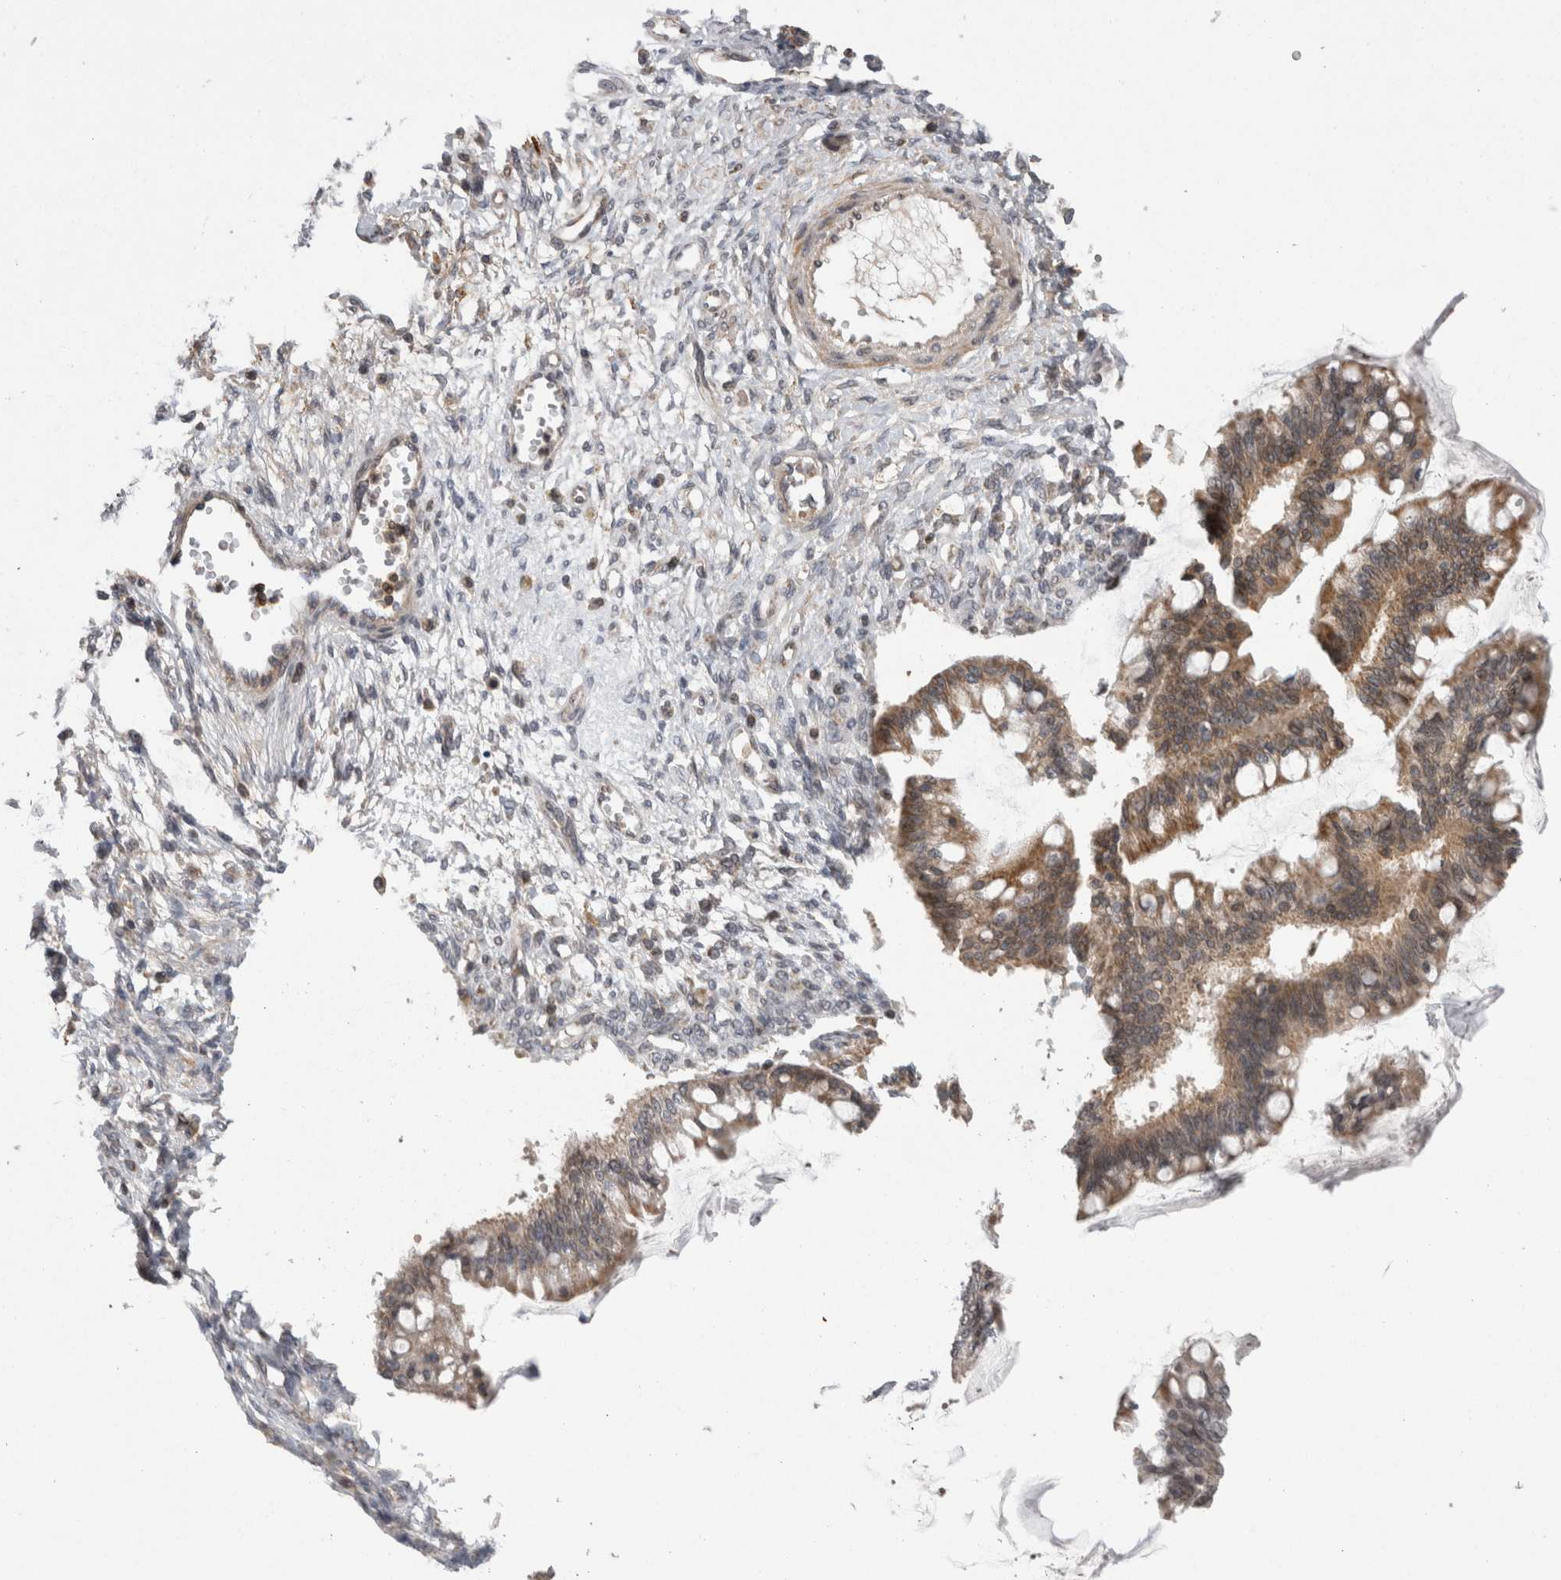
{"staining": {"intensity": "moderate", "quantity": ">75%", "location": "cytoplasmic/membranous"}, "tissue": "ovarian cancer", "cell_type": "Tumor cells", "image_type": "cancer", "snomed": [{"axis": "morphology", "description": "Cystadenocarcinoma, mucinous, NOS"}, {"axis": "topography", "description": "Ovary"}], "caption": "The immunohistochemical stain labels moderate cytoplasmic/membranous positivity in tumor cells of ovarian cancer tissue. (DAB IHC with brightfield microscopy, high magnification).", "gene": "DARS2", "patient": {"sex": "female", "age": 73}}